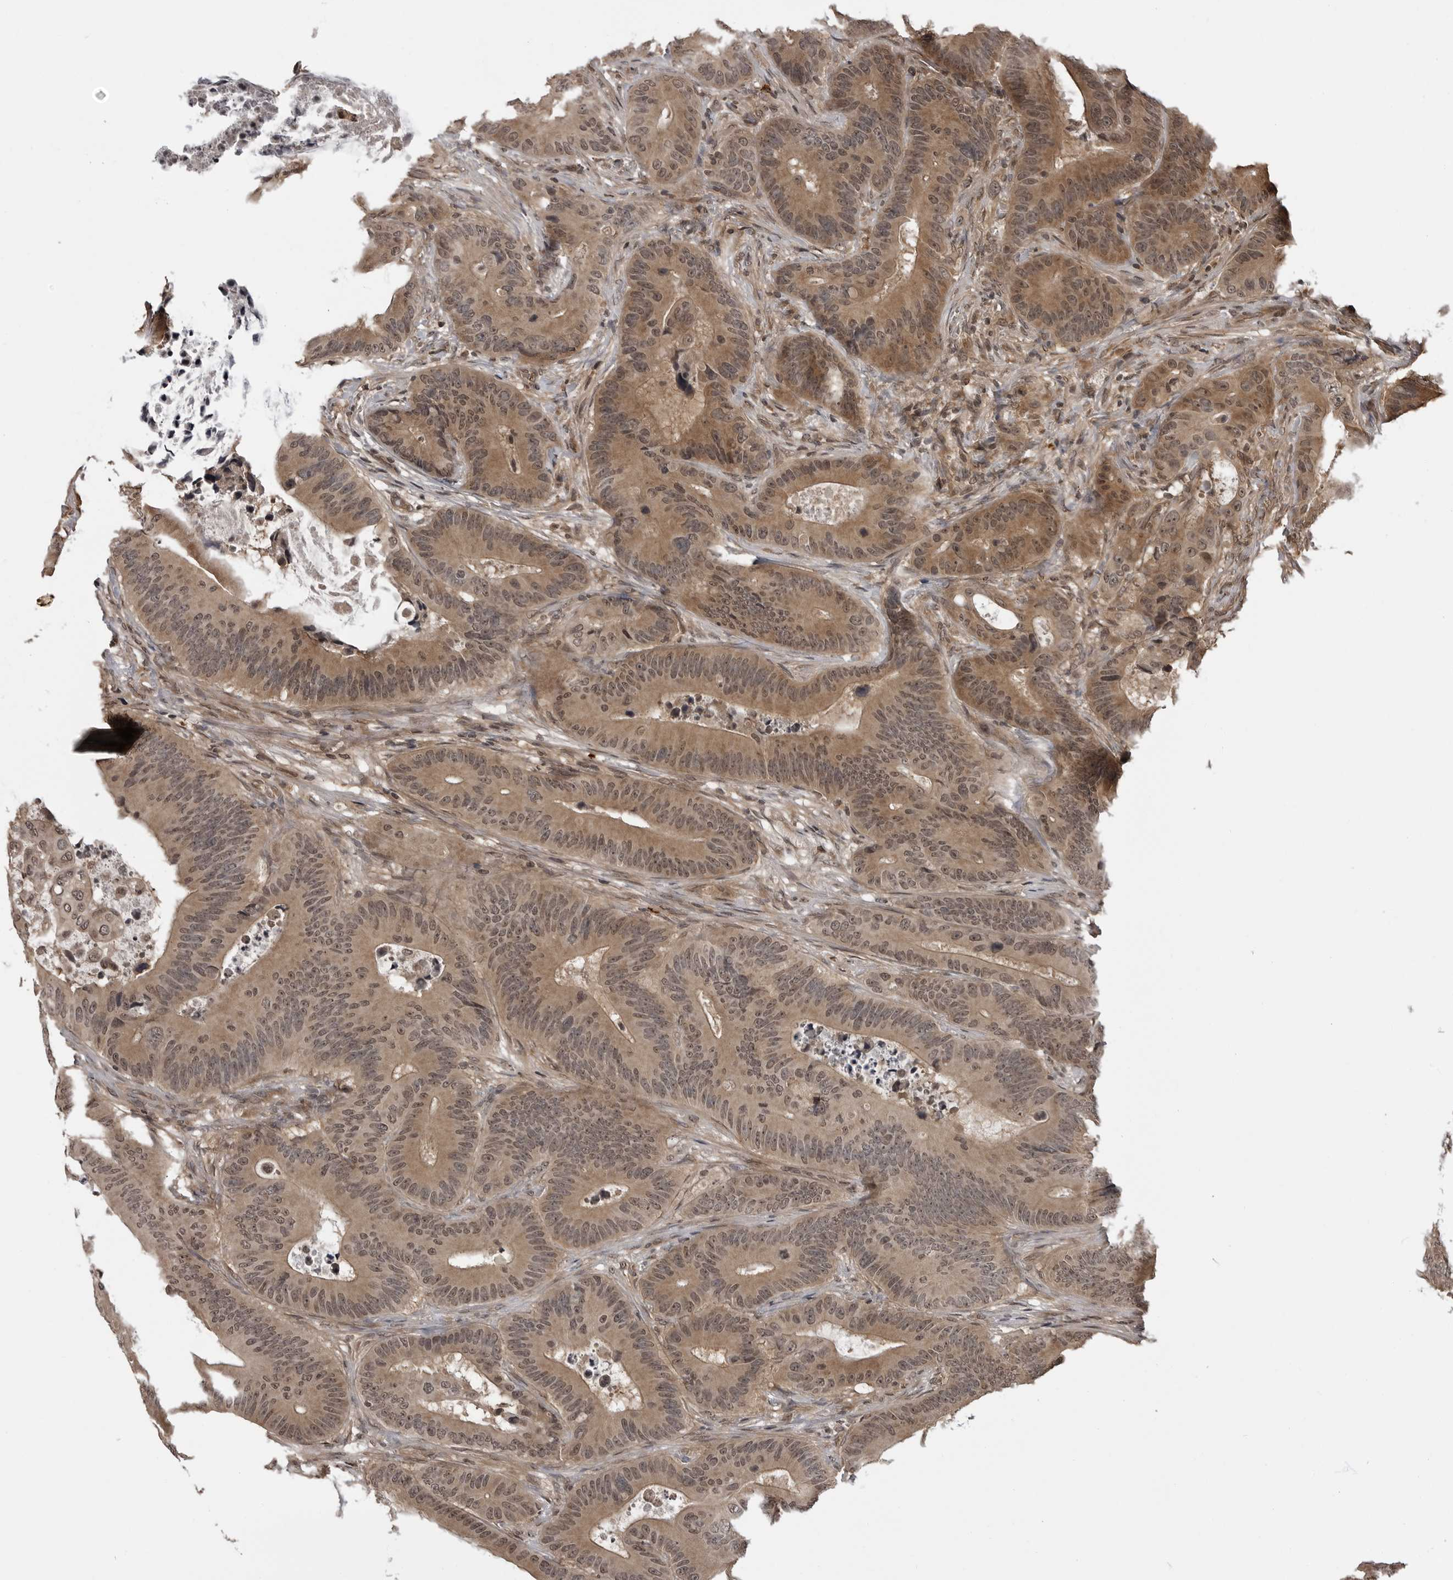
{"staining": {"intensity": "moderate", "quantity": ">75%", "location": "cytoplasmic/membranous,nuclear"}, "tissue": "colorectal cancer", "cell_type": "Tumor cells", "image_type": "cancer", "snomed": [{"axis": "morphology", "description": "Adenocarcinoma, NOS"}, {"axis": "topography", "description": "Colon"}], "caption": "Approximately >75% of tumor cells in human colorectal adenocarcinoma reveal moderate cytoplasmic/membranous and nuclear protein expression as visualized by brown immunohistochemical staining.", "gene": "IL24", "patient": {"sex": "male", "age": 83}}